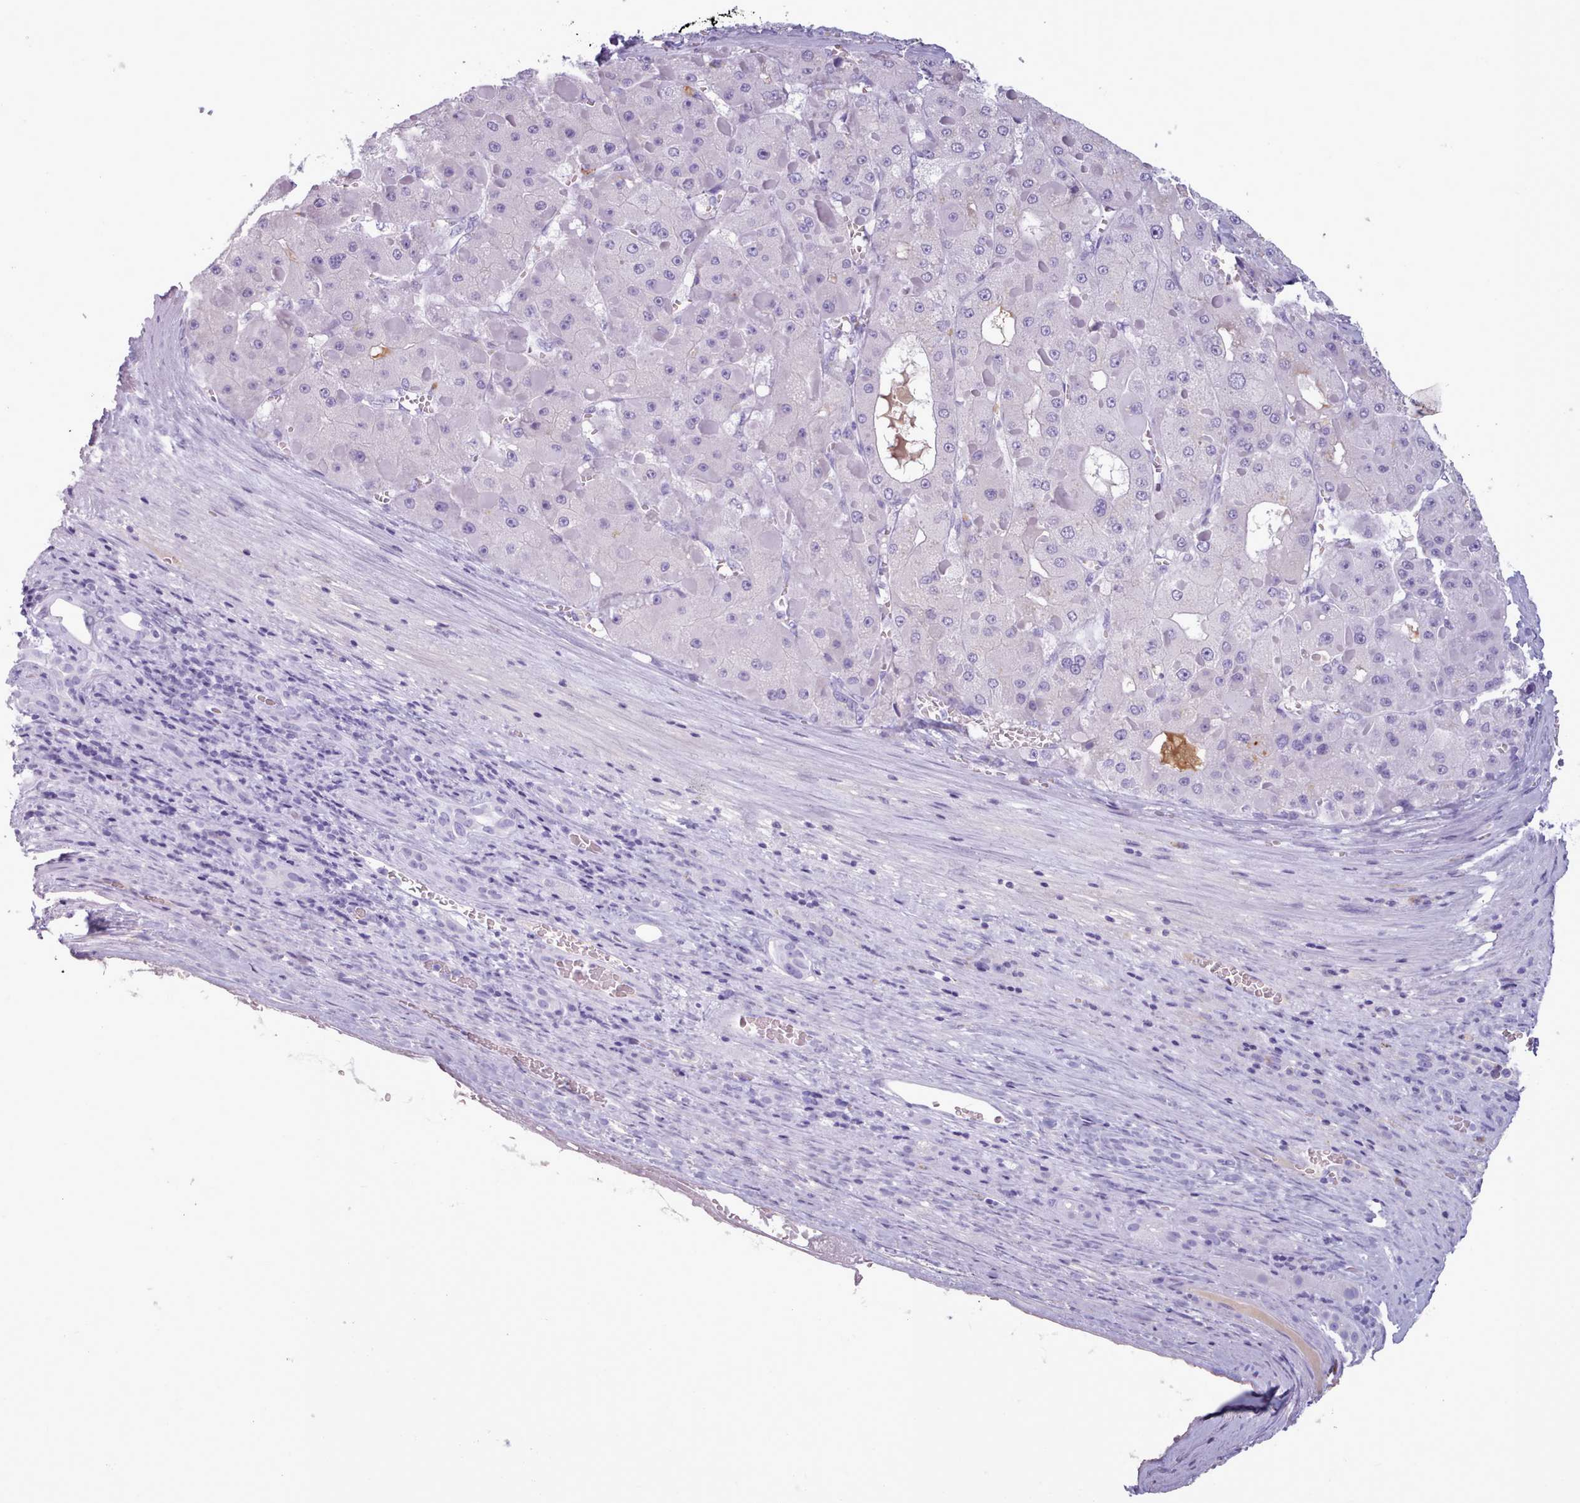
{"staining": {"intensity": "negative", "quantity": "none", "location": "none"}, "tissue": "liver cancer", "cell_type": "Tumor cells", "image_type": "cancer", "snomed": [{"axis": "morphology", "description": "Carcinoma, Hepatocellular, NOS"}, {"axis": "topography", "description": "Liver"}], "caption": "Immunohistochemistry (IHC) histopathology image of liver cancer (hepatocellular carcinoma) stained for a protein (brown), which exhibits no expression in tumor cells.", "gene": "ZNF43", "patient": {"sex": "female", "age": 73}}